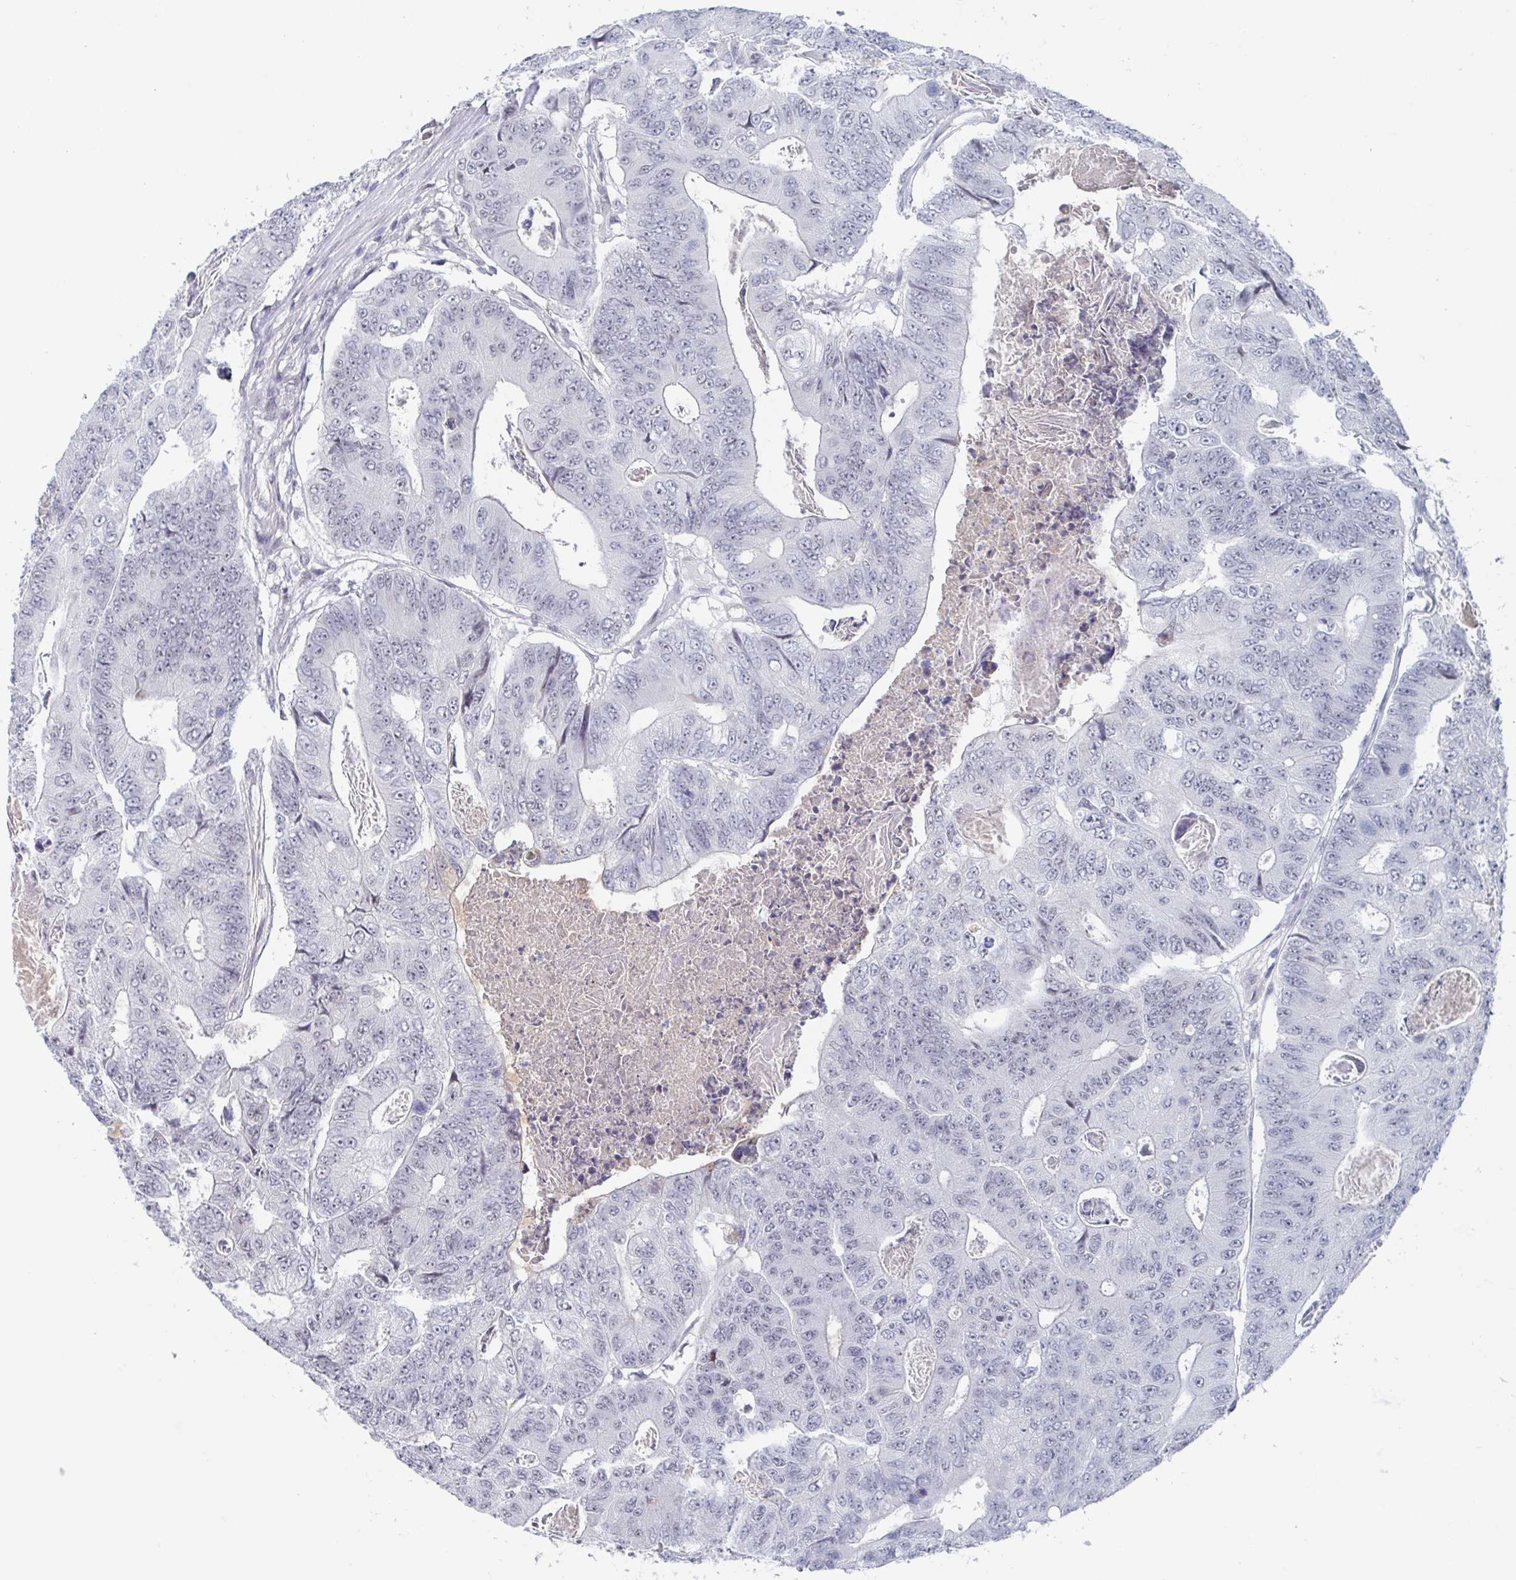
{"staining": {"intensity": "negative", "quantity": "none", "location": "none"}, "tissue": "colorectal cancer", "cell_type": "Tumor cells", "image_type": "cancer", "snomed": [{"axis": "morphology", "description": "Adenocarcinoma, NOS"}, {"axis": "topography", "description": "Colon"}], "caption": "Immunohistochemistry photomicrograph of human colorectal cancer stained for a protein (brown), which exhibits no expression in tumor cells. (Brightfield microscopy of DAB immunohistochemistry (IHC) at high magnification).", "gene": "KDM4D", "patient": {"sex": "female", "age": 48}}